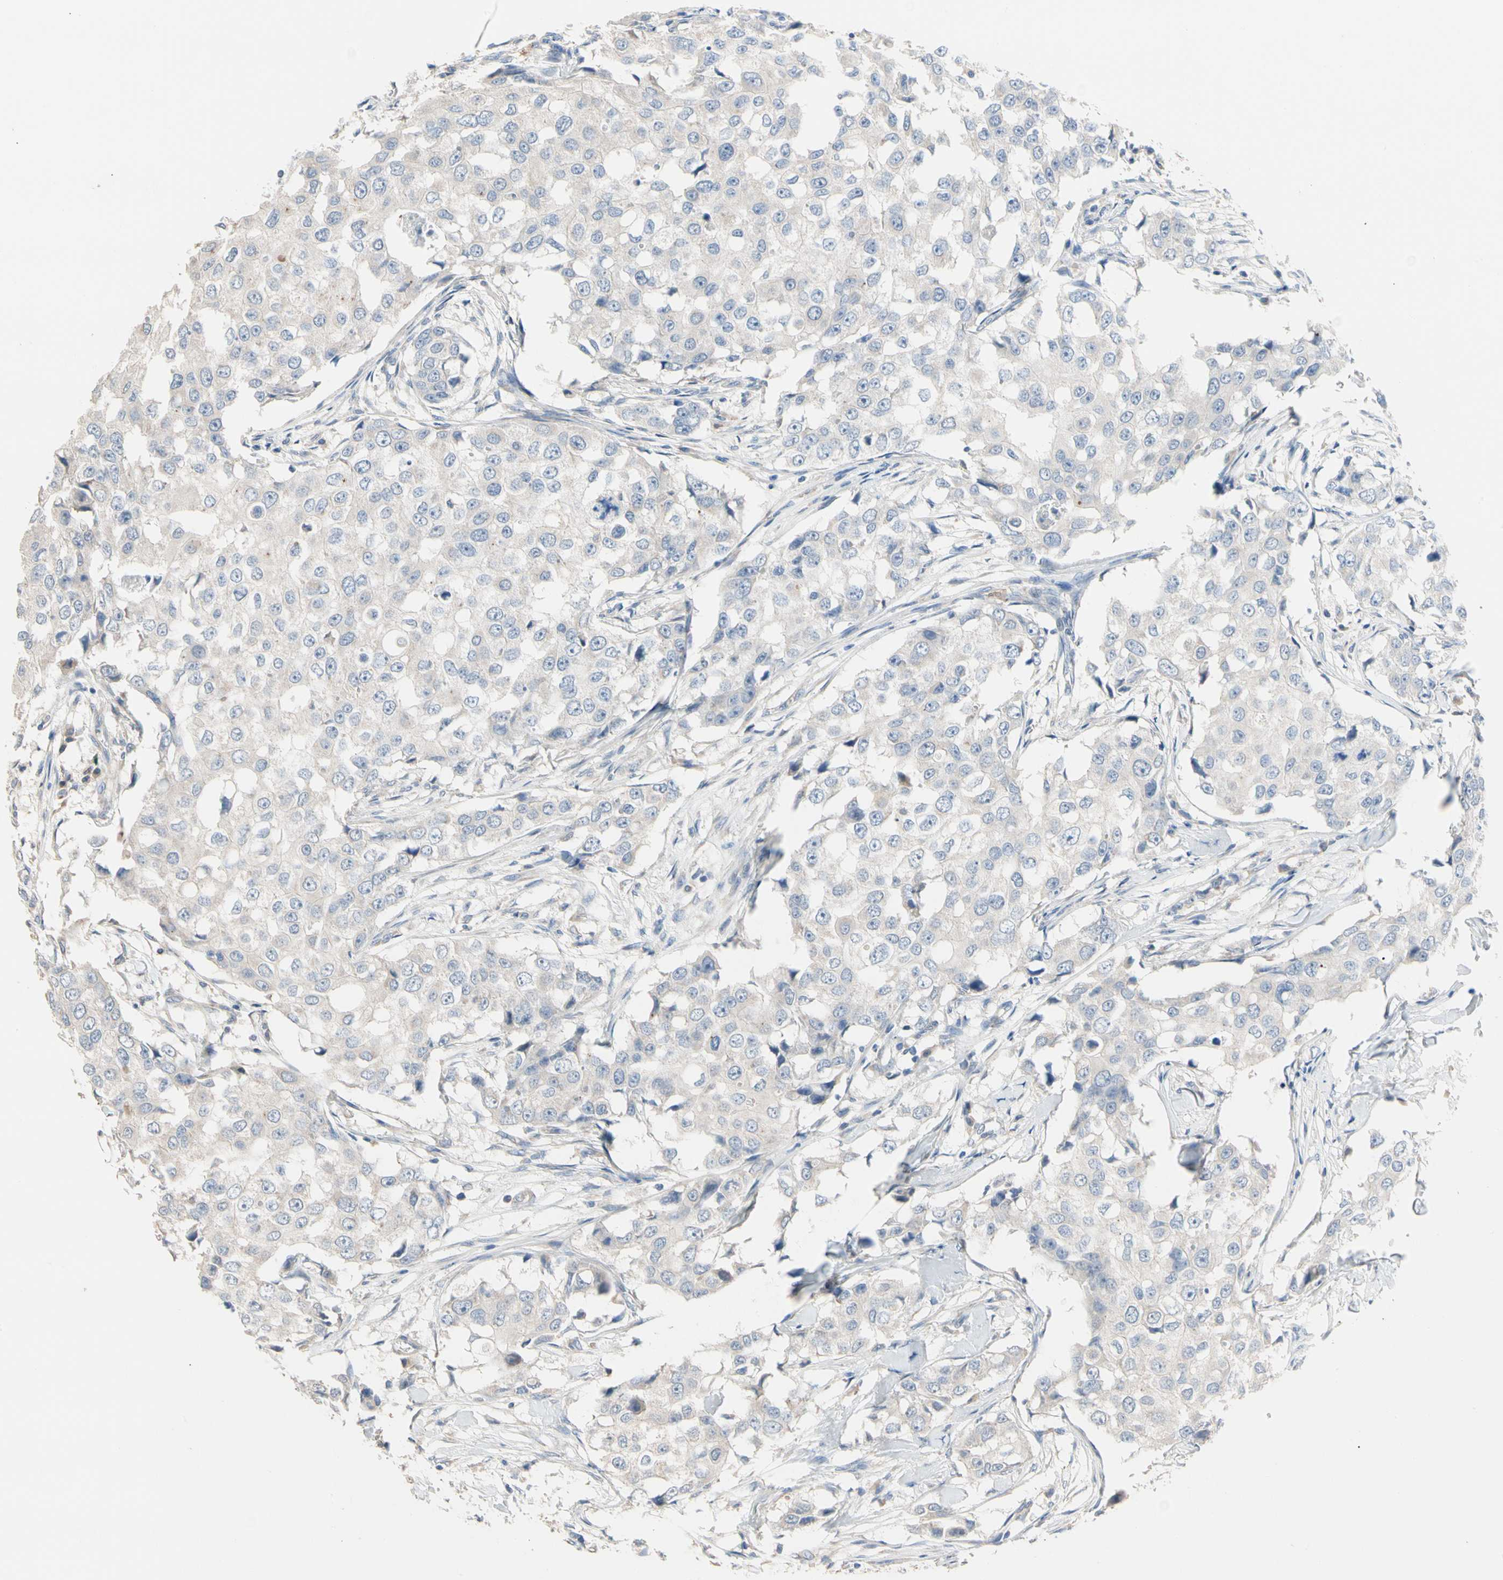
{"staining": {"intensity": "negative", "quantity": "none", "location": "none"}, "tissue": "breast cancer", "cell_type": "Tumor cells", "image_type": "cancer", "snomed": [{"axis": "morphology", "description": "Duct carcinoma"}, {"axis": "topography", "description": "Breast"}], "caption": "Tumor cells are negative for brown protein staining in breast cancer. (IHC, brightfield microscopy, high magnification).", "gene": "BBOX1", "patient": {"sex": "female", "age": 27}}